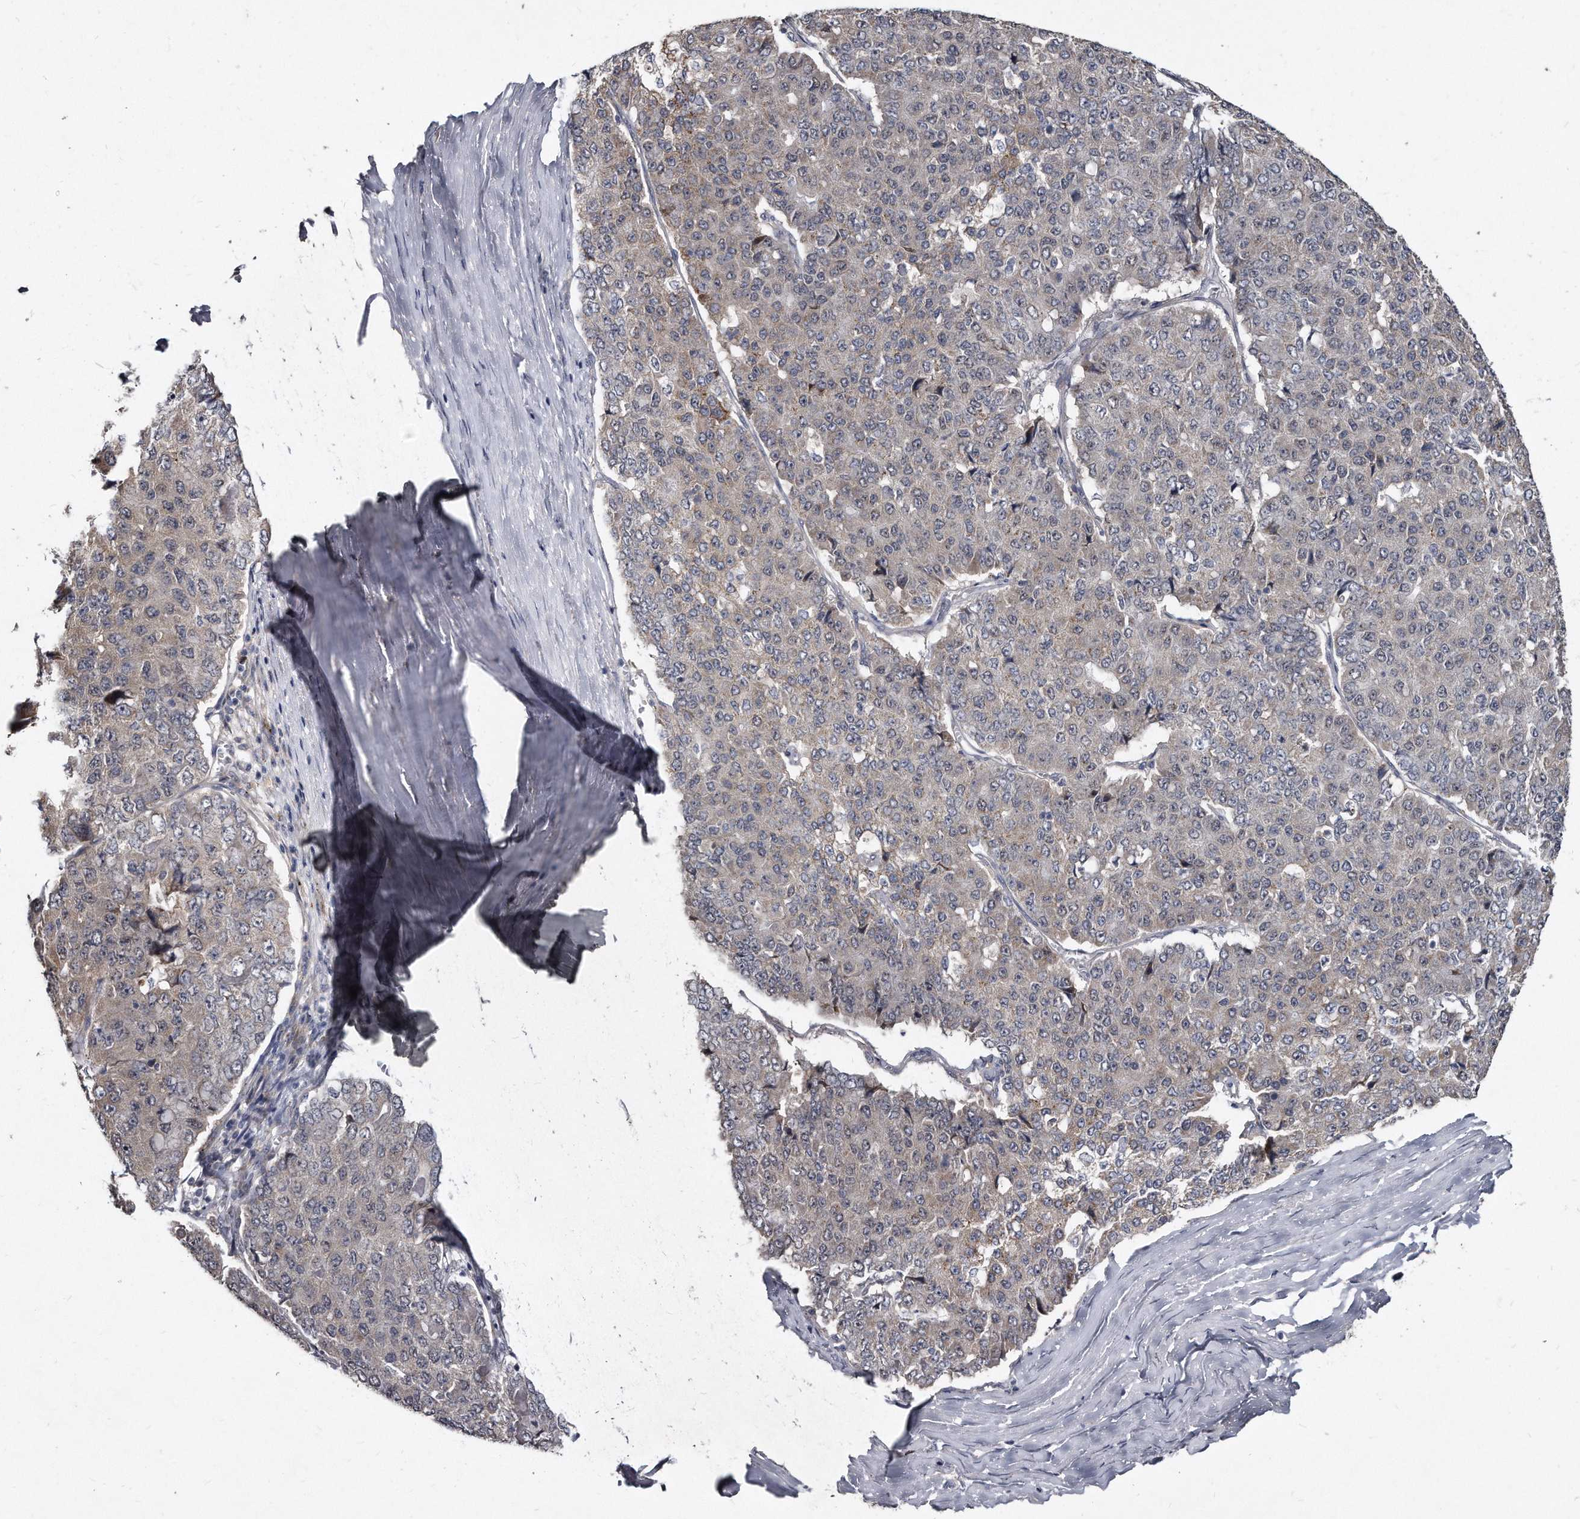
{"staining": {"intensity": "negative", "quantity": "none", "location": "none"}, "tissue": "pancreatic cancer", "cell_type": "Tumor cells", "image_type": "cancer", "snomed": [{"axis": "morphology", "description": "Adenocarcinoma, NOS"}, {"axis": "topography", "description": "Pancreas"}], "caption": "This is a micrograph of immunohistochemistry staining of pancreatic cancer (adenocarcinoma), which shows no positivity in tumor cells.", "gene": "KLHDC3", "patient": {"sex": "male", "age": 50}}